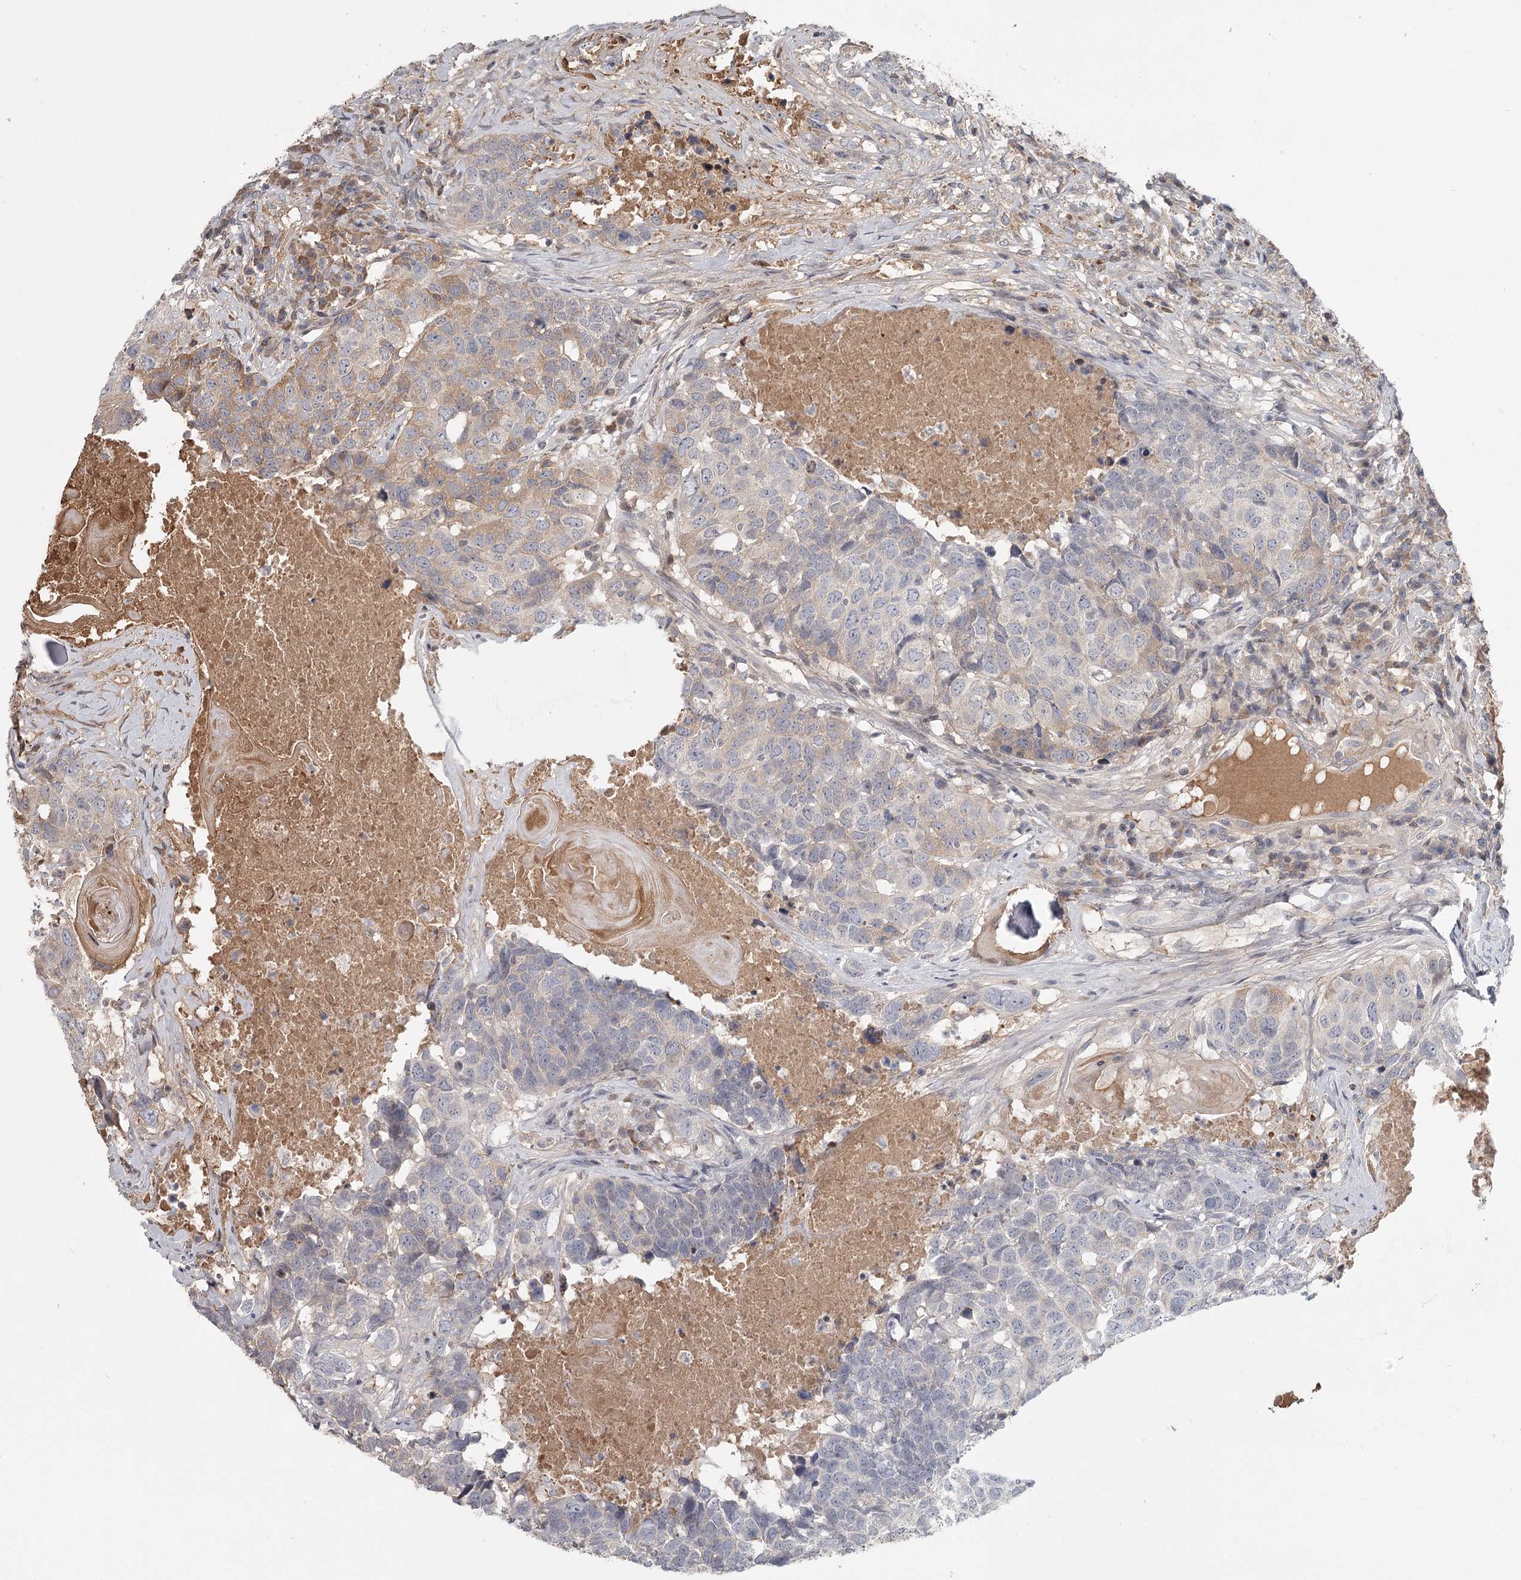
{"staining": {"intensity": "moderate", "quantity": "<25%", "location": "cytoplasmic/membranous"}, "tissue": "head and neck cancer", "cell_type": "Tumor cells", "image_type": "cancer", "snomed": [{"axis": "morphology", "description": "Squamous cell carcinoma, NOS"}, {"axis": "topography", "description": "Head-Neck"}], "caption": "A brown stain highlights moderate cytoplasmic/membranous staining of a protein in human head and neck cancer tumor cells. (Stains: DAB in brown, nuclei in blue, Microscopy: brightfield microscopy at high magnification).", "gene": "DHRS9", "patient": {"sex": "male", "age": 66}}